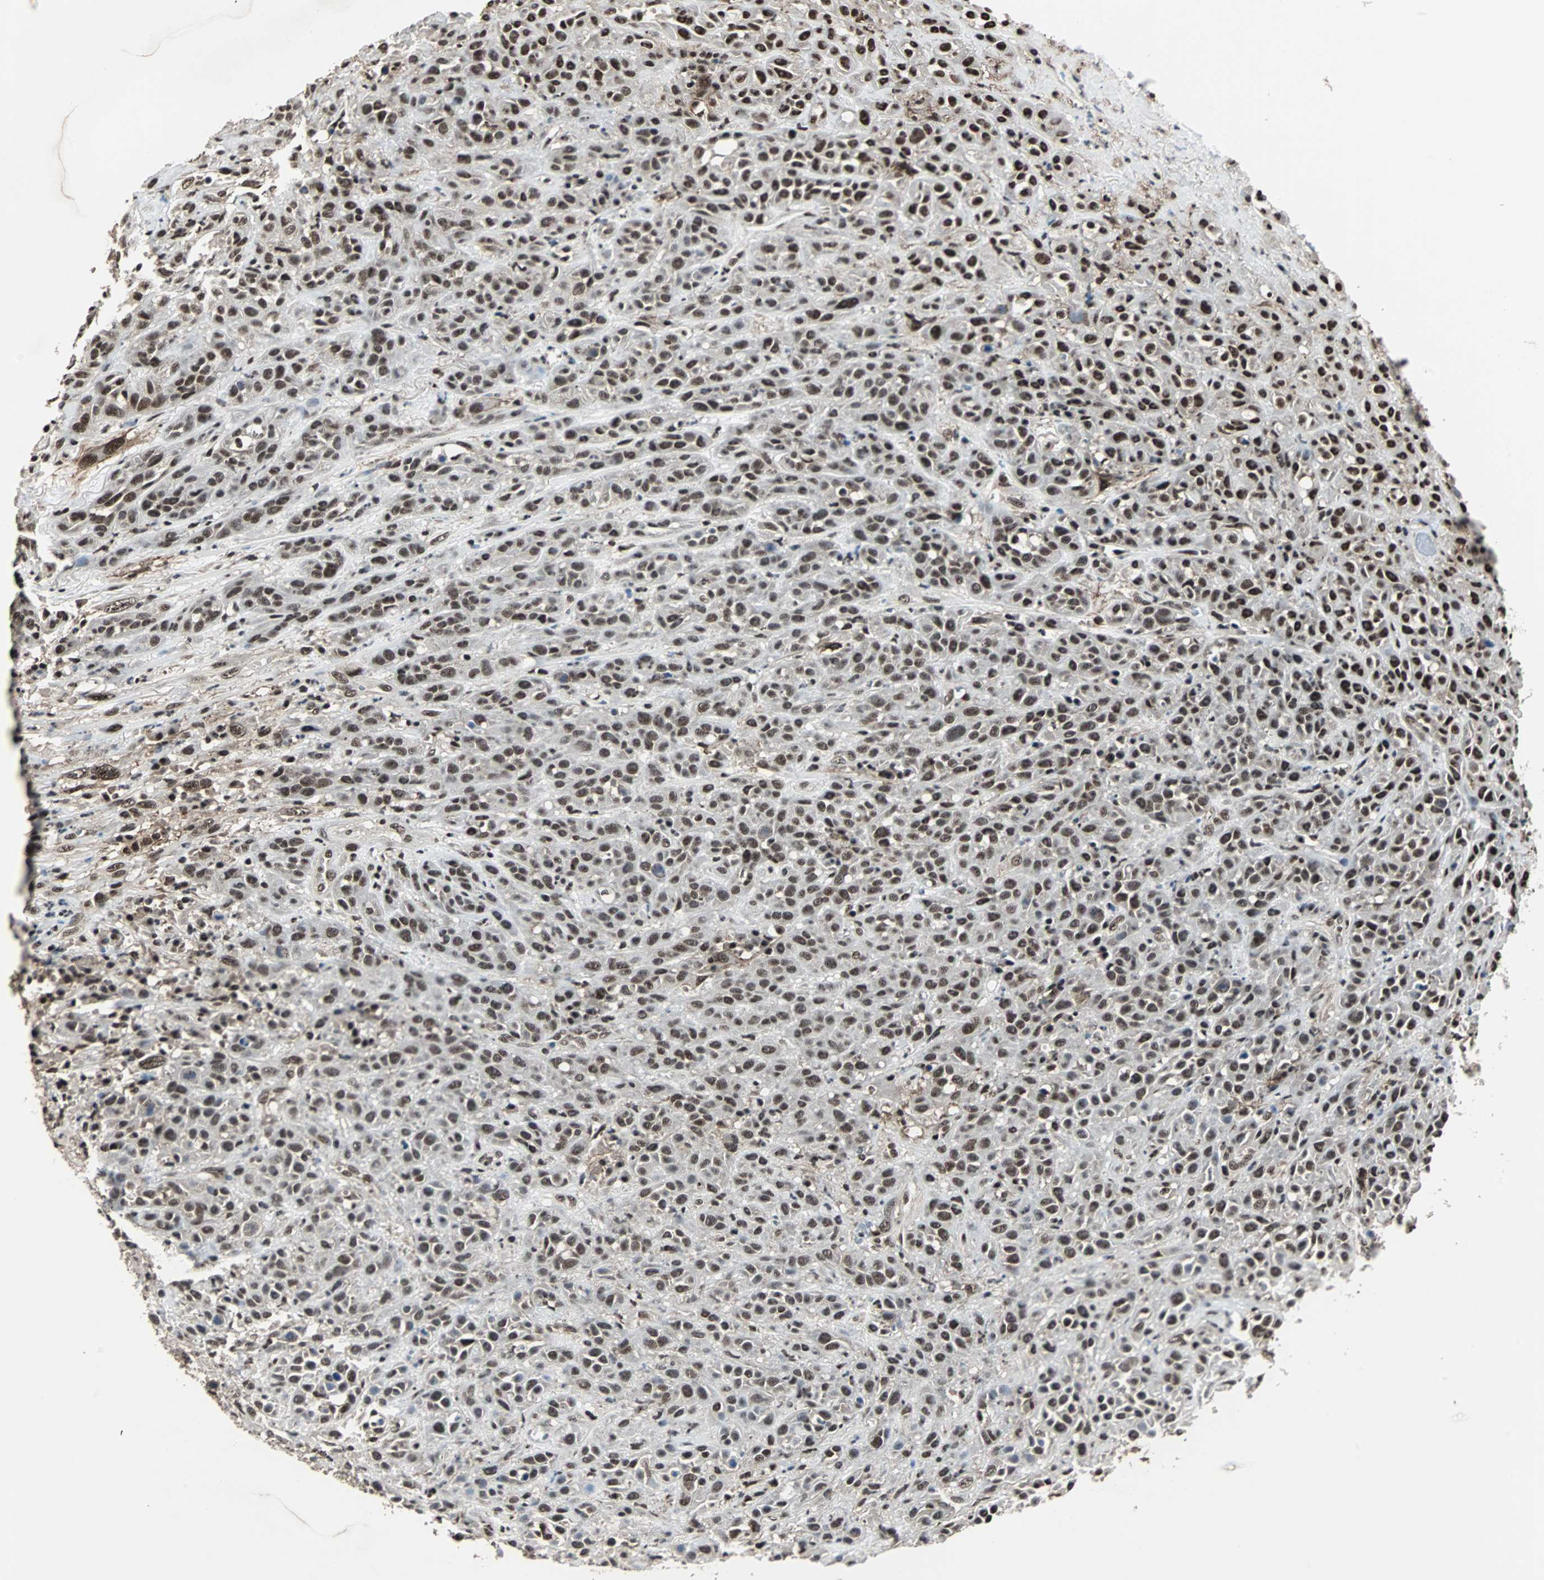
{"staining": {"intensity": "moderate", "quantity": ">75%", "location": "nuclear"}, "tissue": "head and neck cancer", "cell_type": "Tumor cells", "image_type": "cancer", "snomed": [{"axis": "morphology", "description": "Squamous cell carcinoma, NOS"}, {"axis": "topography", "description": "Head-Neck"}], "caption": "Immunohistochemistry of human head and neck cancer (squamous cell carcinoma) reveals medium levels of moderate nuclear expression in about >75% of tumor cells.", "gene": "MKX", "patient": {"sex": "male", "age": 62}}